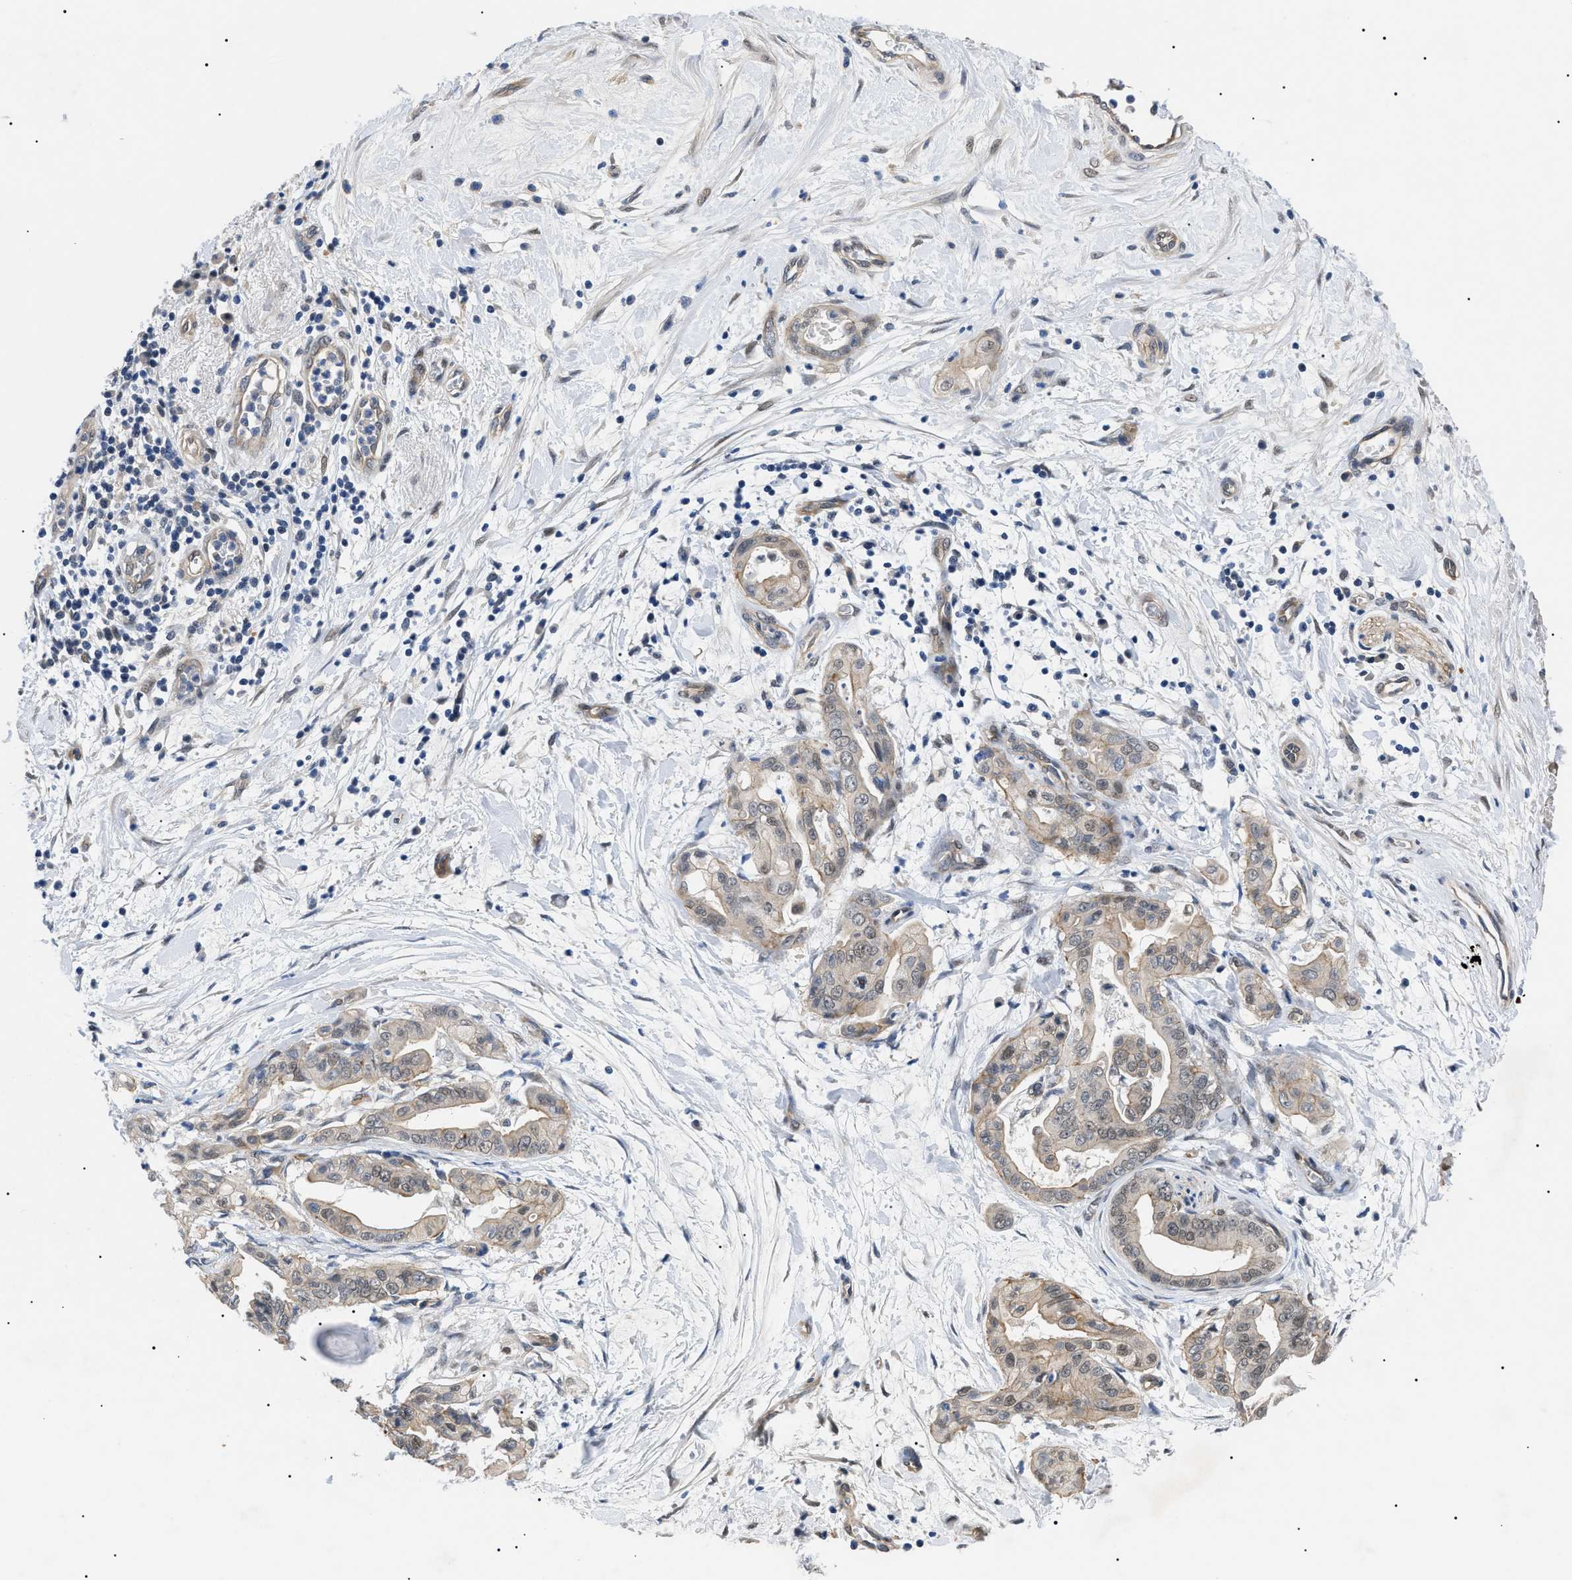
{"staining": {"intensity": "weak", "quantity": ">75%", "location": "cytoplasmic/membranous,nuclear"}, "tissue": "pancreatic cancer", "cell_type": "Tumor cells", "image_type": "cancer", "snomed": [{"axis": "morphology", "description": "Adenocarcinoma, NOS"}, {"axis": "topography", "description": "Pancreas"}], "caption": "Immunohistochemical staining of human pancreatic adenocarcinoma reveals low levels of weak cytoplasmic/membranous and nuclear positivity in about >75% of tumor cells. (Stains: DAB (3,3'-diaminobenzidine) in brown, nuclei in blue, Microscopy: brightfield microscopy at high magnification).", "gene": "CRCP", "patient": {"sex": "female", "age": 75}}